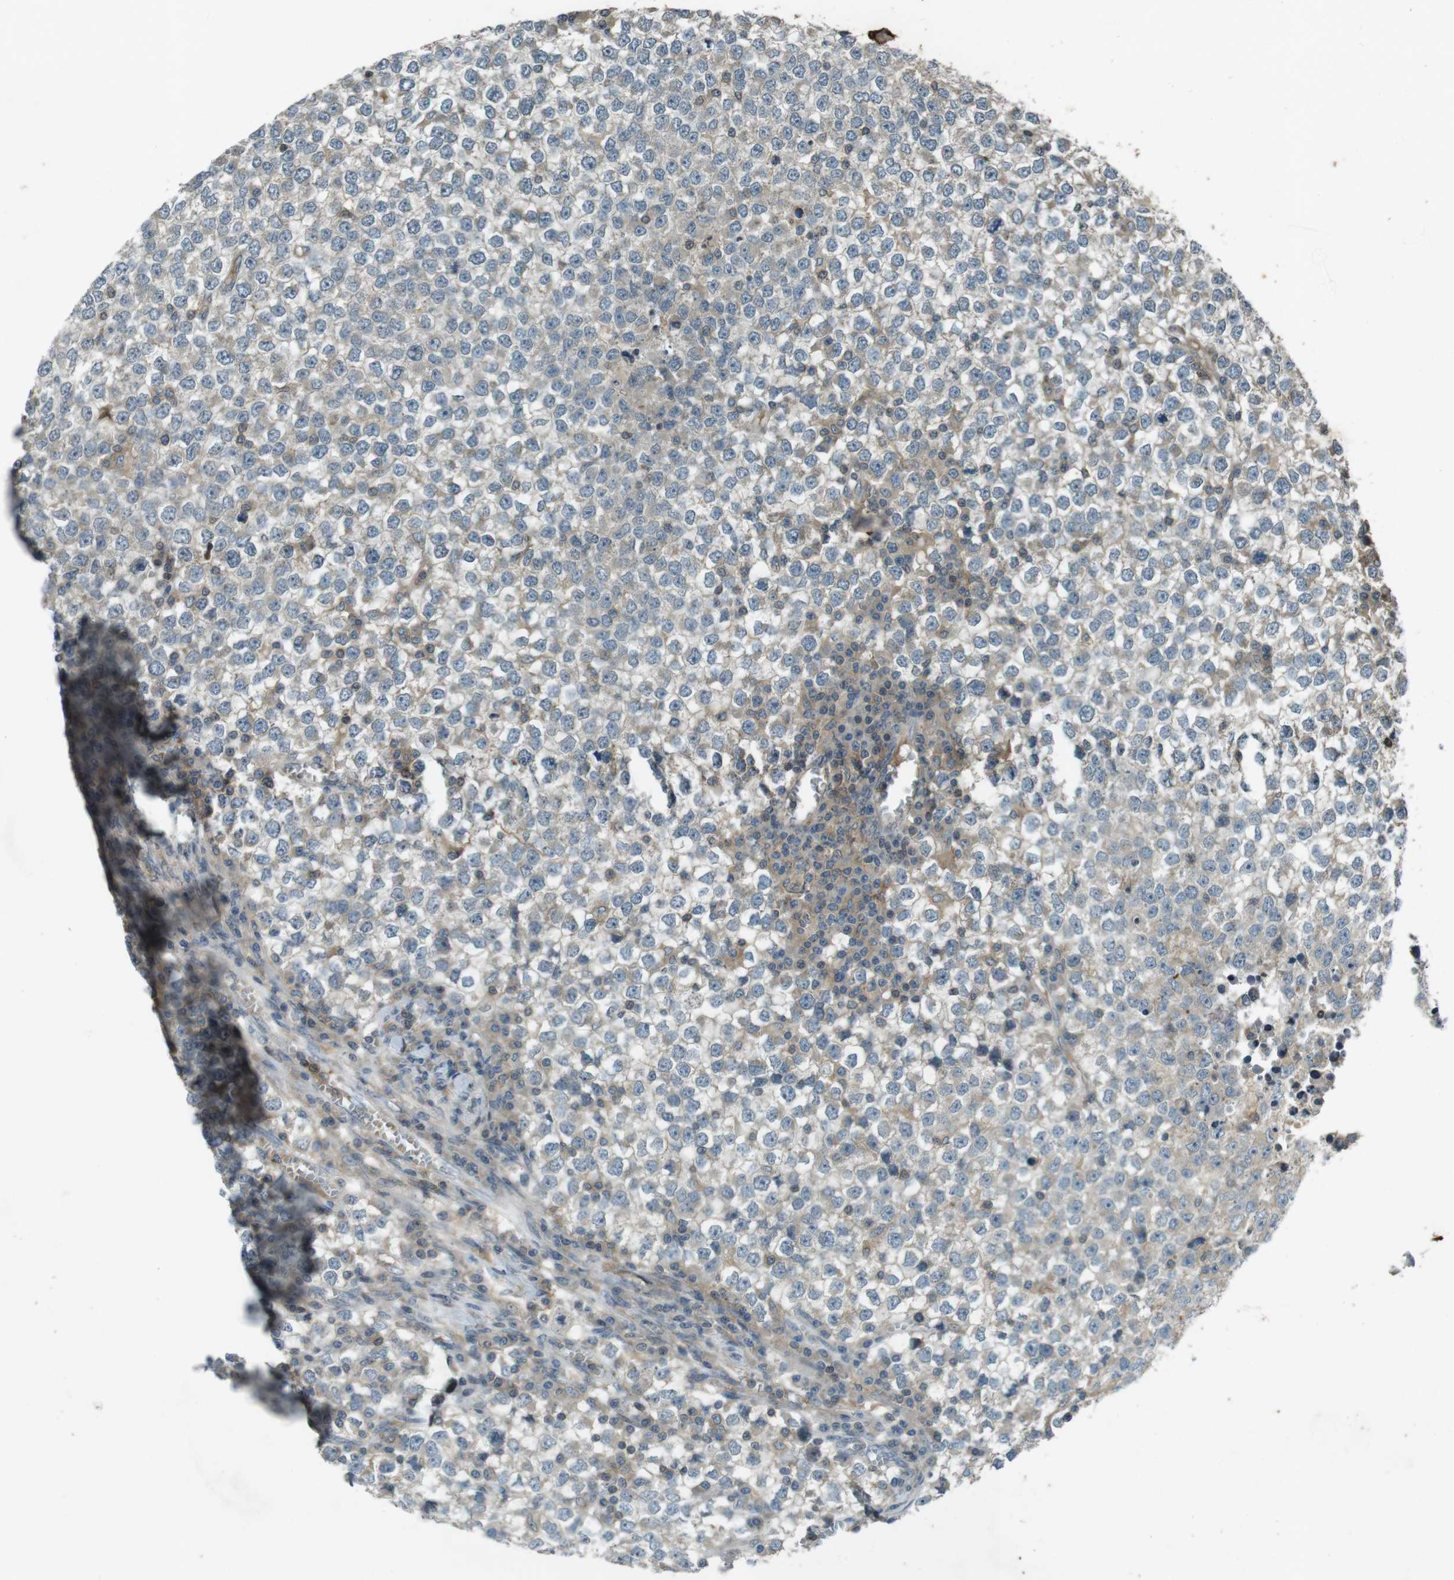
{"staining": {"intensity": "weak", "quantity": "<25%", "location": "cytoplasmic/membranous"}, "tissue": "testis cancer", "cell_type": "Tumor cells", "image_type": "cancer", "snomed": [{"axis": "morphology", "description": "Seminoma, NOS"}, {"axis": "topography", "description": "Testis"}], "caption": "High magnification brightfield microscopy of testis cancer (seminoma) stained with DAB (brown) and counterstained with hematoxylin (blue): tumor cells show no significant expression.", "gene": "ZYX", "patient": {"sex": "male", "age": 65}}